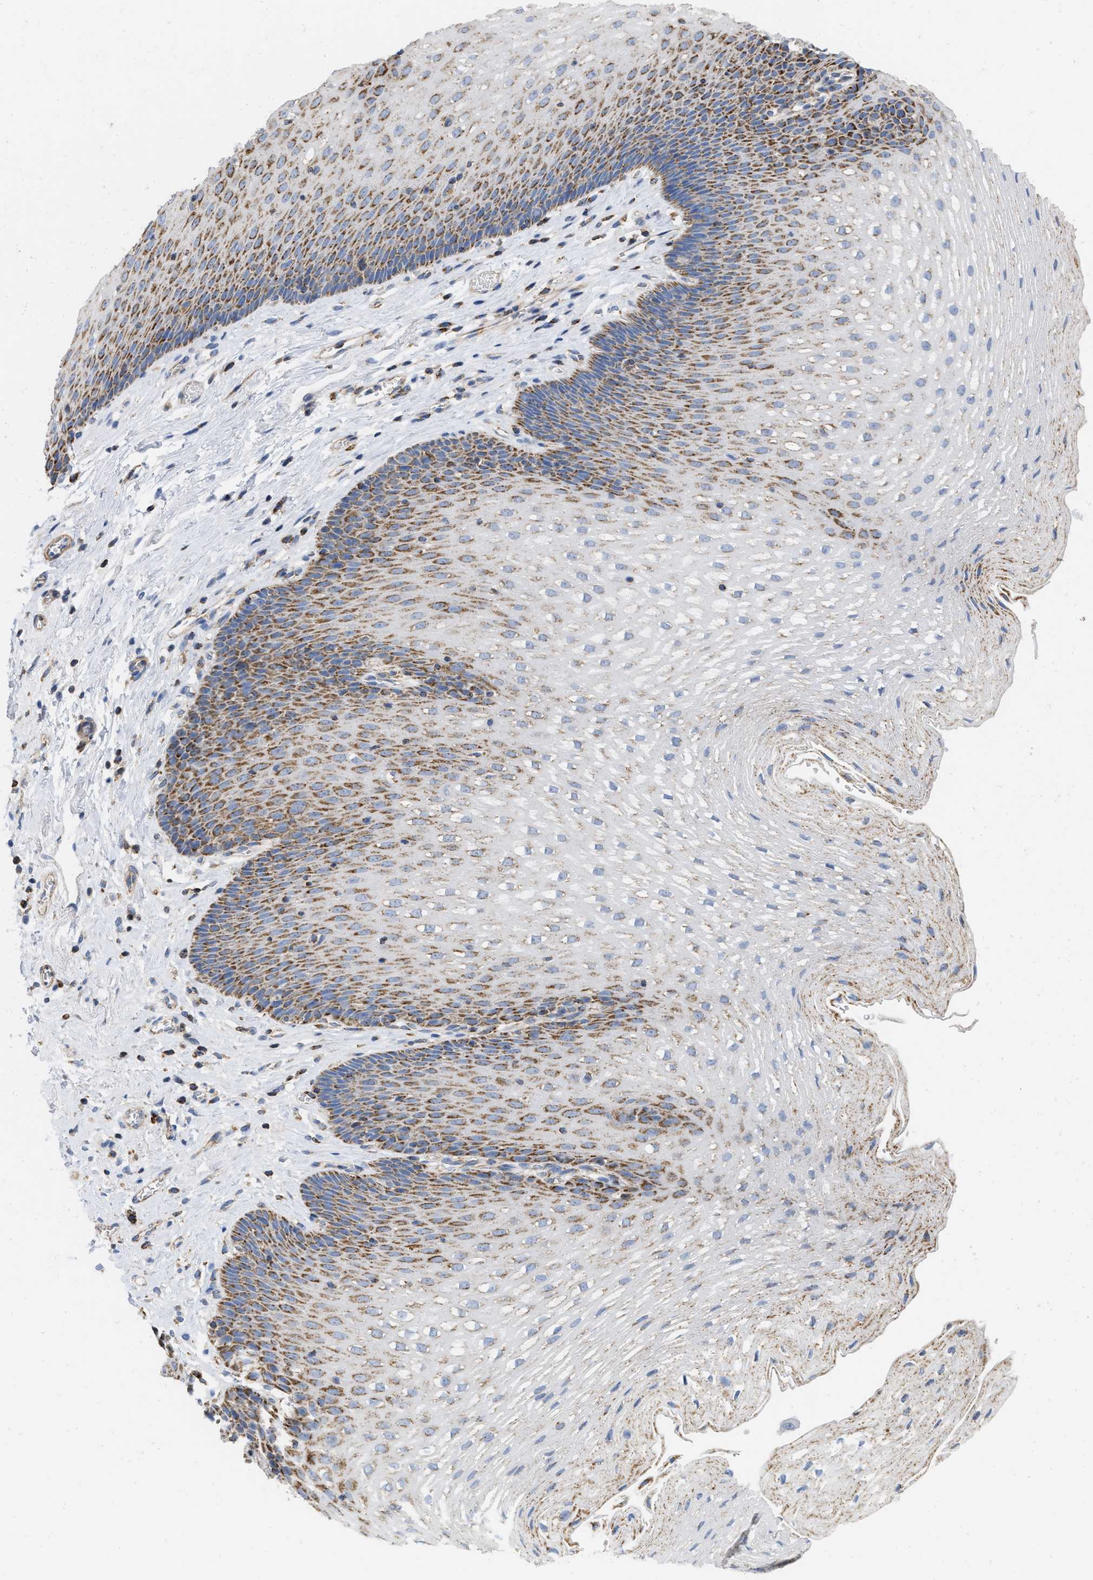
{"staining": {"intensity": "moderate", "quantity": "25%-75%", "location": "cytoplasmic/membranous"}, "tissue": "esophagus", "cell_type": "Squamous epithelial cells", "image_type": "normal", "snomed": [{"axis": "morphology", "description": "Normal tissue, NOS"}, {"axis": "topography", "description": "Esophagus"}], "caption": "IHC of unremarkable esophagus exhibits medium levels of moderate cytoplasmic/membranous staining in about 25%-75% of squamous epithelial cells. The staining was performed using DAB (3,3'-diaminobenzidine), with brown indicating positive protein expression. Nuclei are stained blue with hematoxylin.", "gene": "GRB10", "patient": {"sex": "male", "age": 48}}